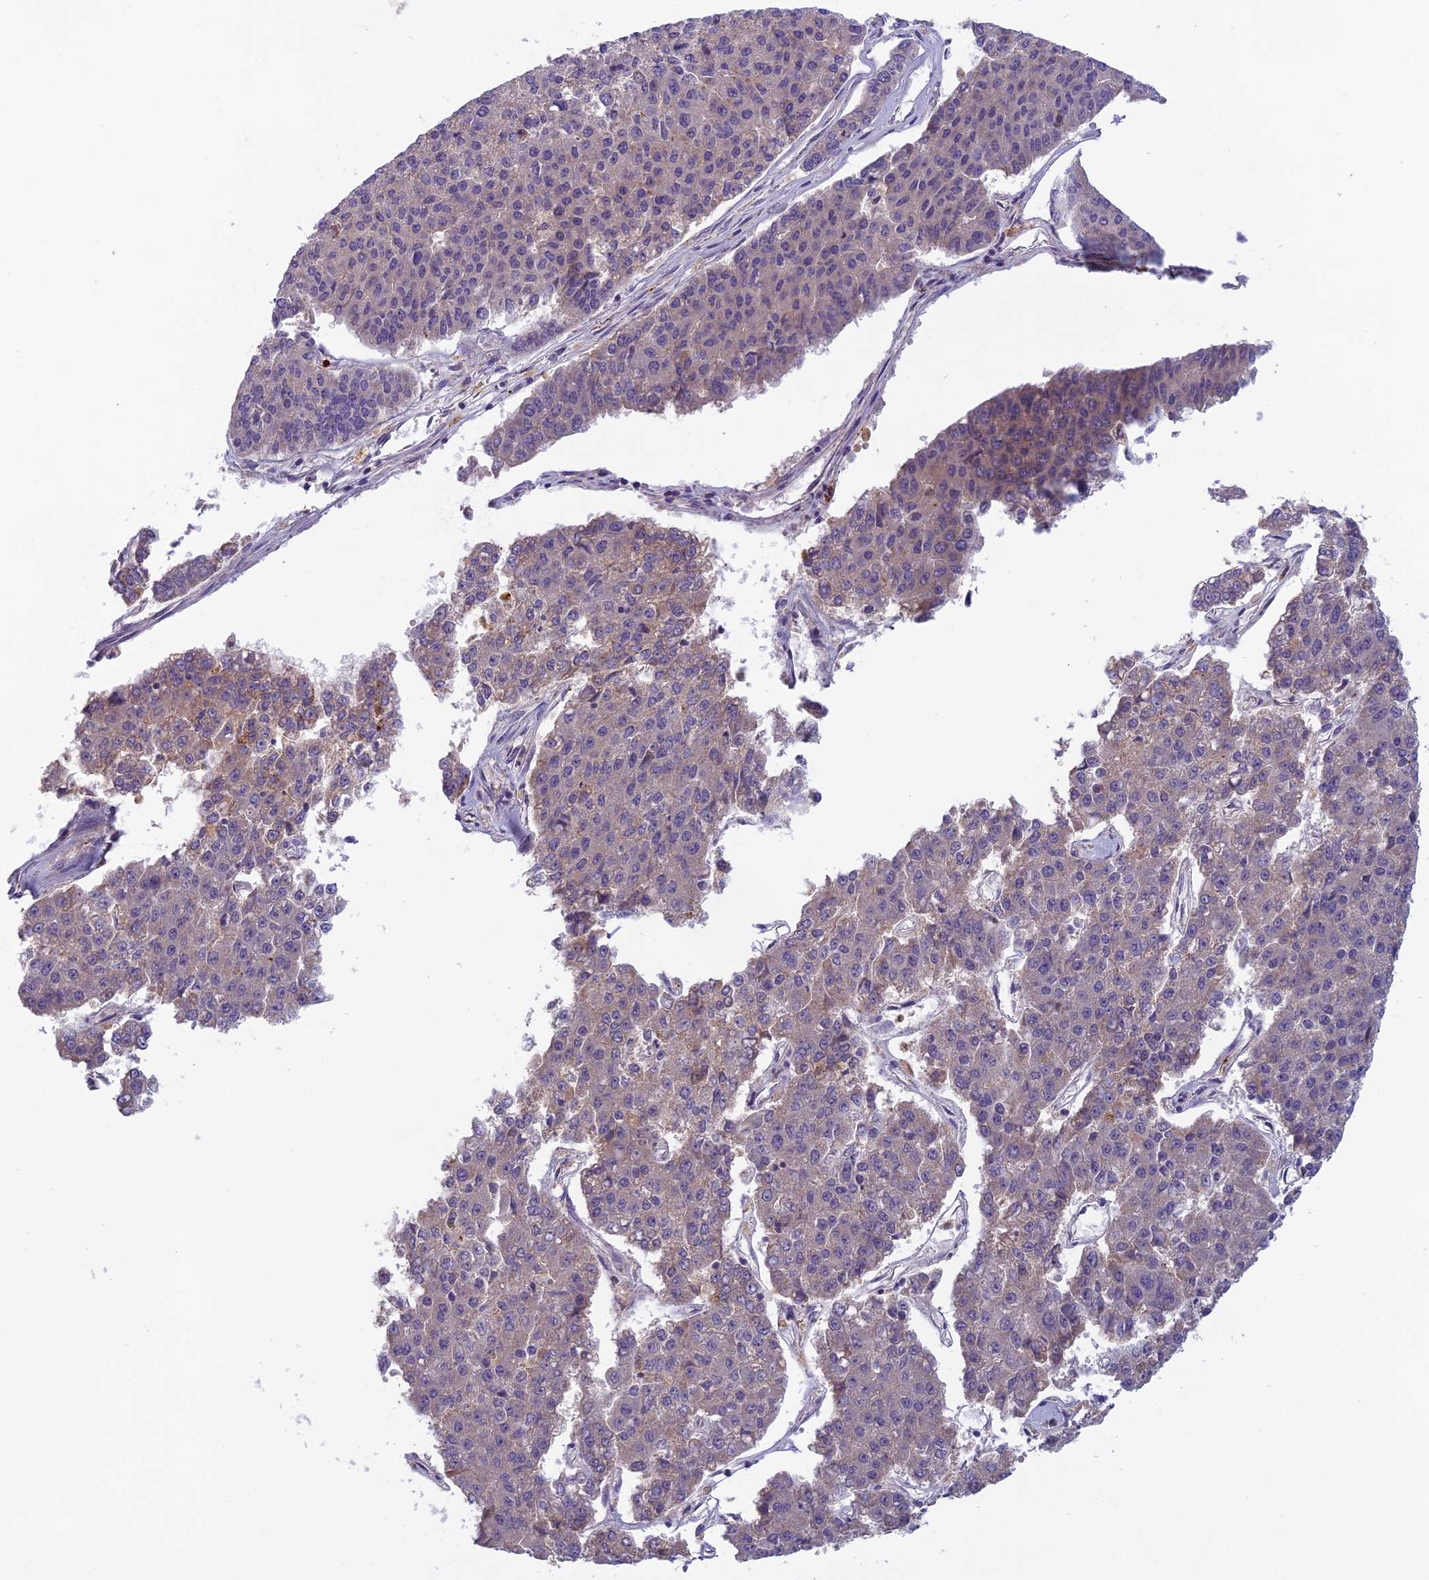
{"staining": {"intensity": "moderate", "quantity": "25%-75%", "location": "cytoplasmic/membranous"}, "tissue": "pancreatic cancer", "cell_type": "Tumor cells", "image_type": "cancer", "snomed": [{"axis": "morphology", "description": "Adenocarcinoma, NOS"}, {"axis": "topography", "description": "Pancreas"}], "caption": "DAB immunohistochemical staining of human pancreatic cancer displays moderate cytoplasmic/membranous protein positivity in about 25%-75% of tumor cells.", "gene": "SEMA7A", "patient": {"sex": "male", "age": 50}}